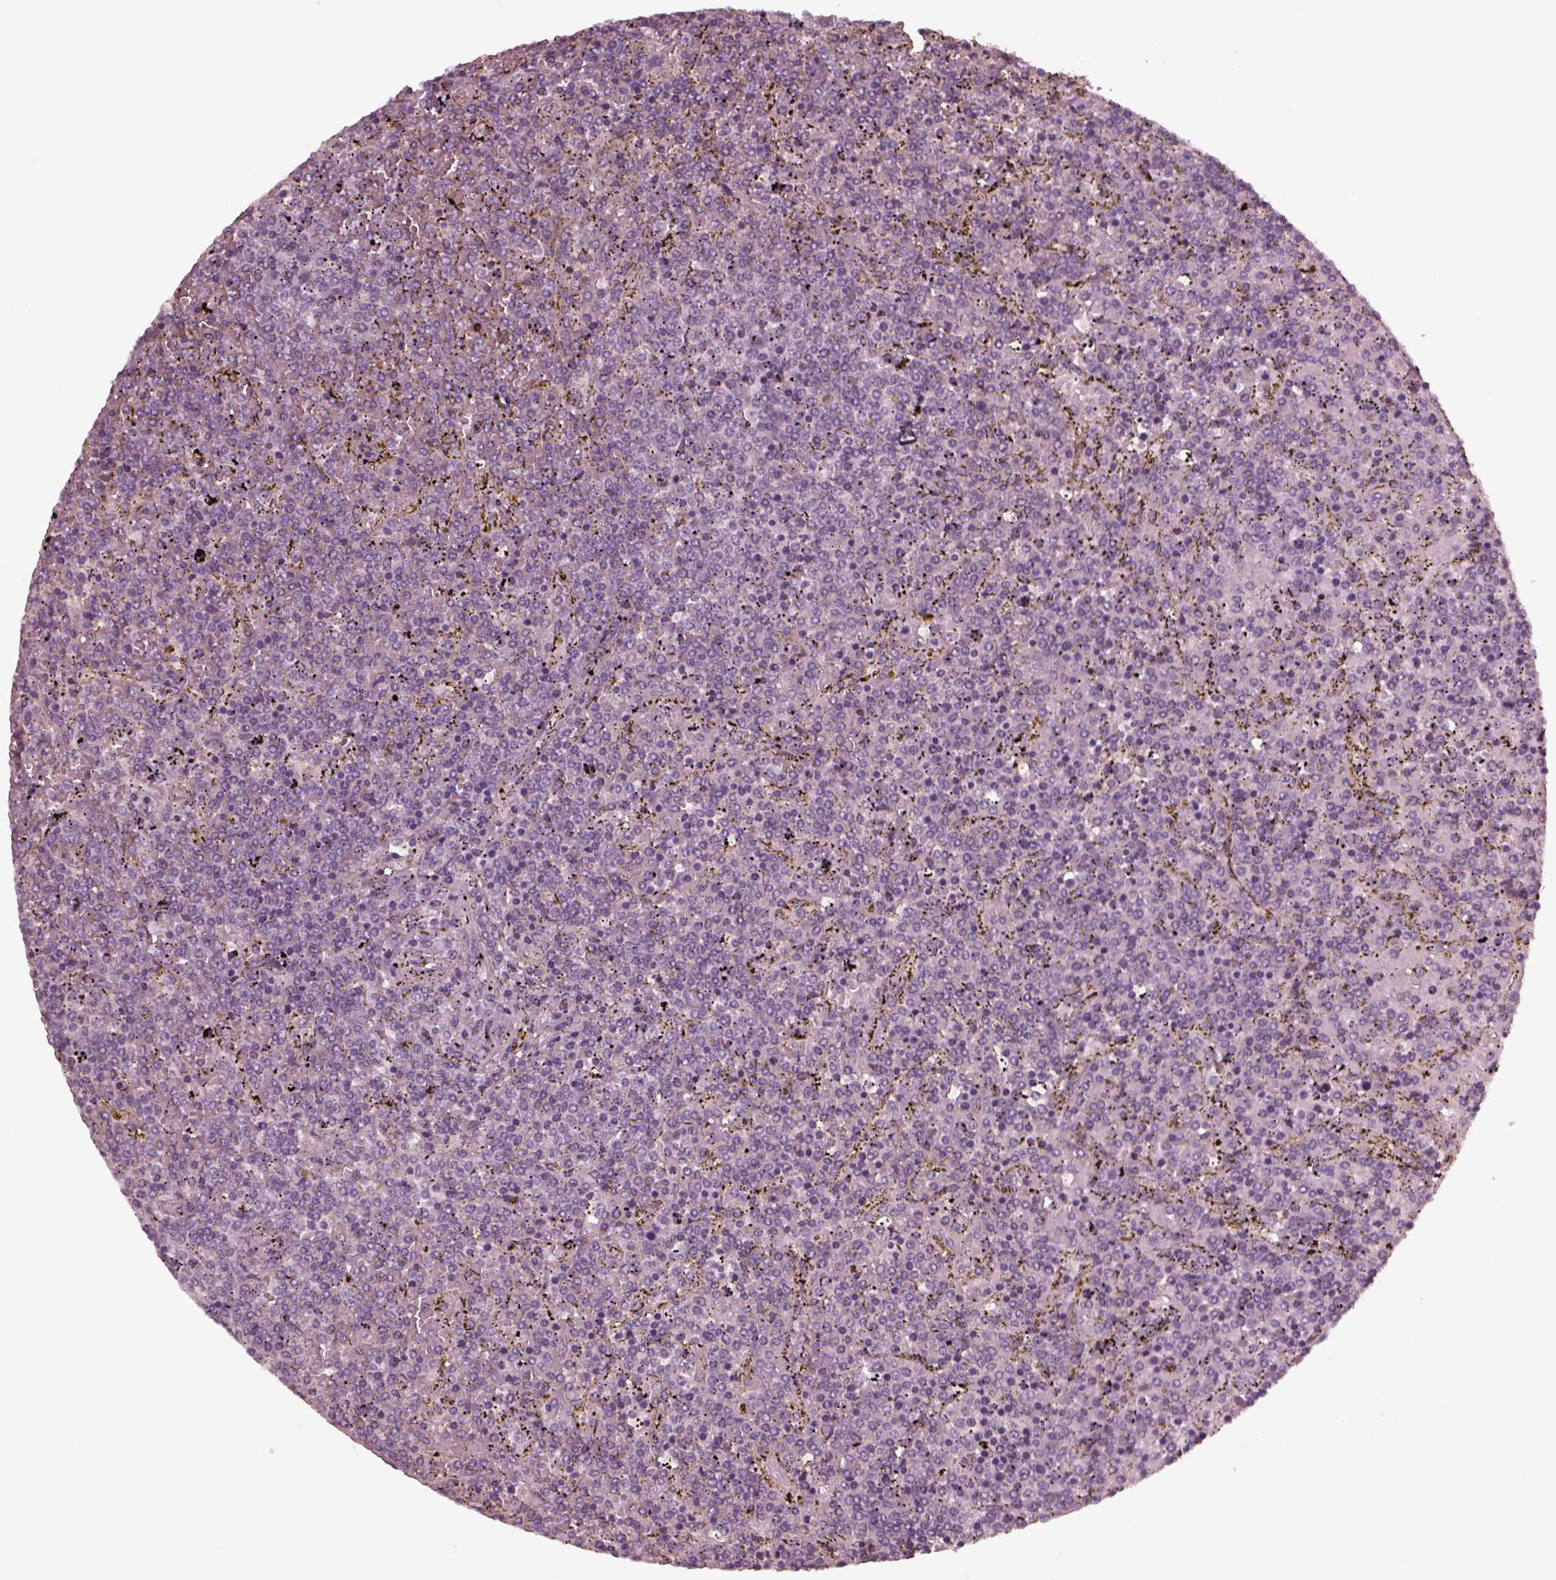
{"staining": {"intensity": "negative", "quantity": "none", "location": "none"}, "tissue": "lymphoma", "cell_type": "Tumor cells", "image_type": "cancer", "snomed": [{"axis": "morphology", "description": "Malignant lymphoma, non-Hodgkin's type, Low grade"}, {"axis": "topography", "description": "Spleen"}], "caption": "The immunohistochemistry histopathology image has no significant positivity in tumor cells of malignant lymphoma, non-Hodgkin's type (low-grade) tissue.", "gene": "YY2", "patient": {"sex": "female", "age": 77}}